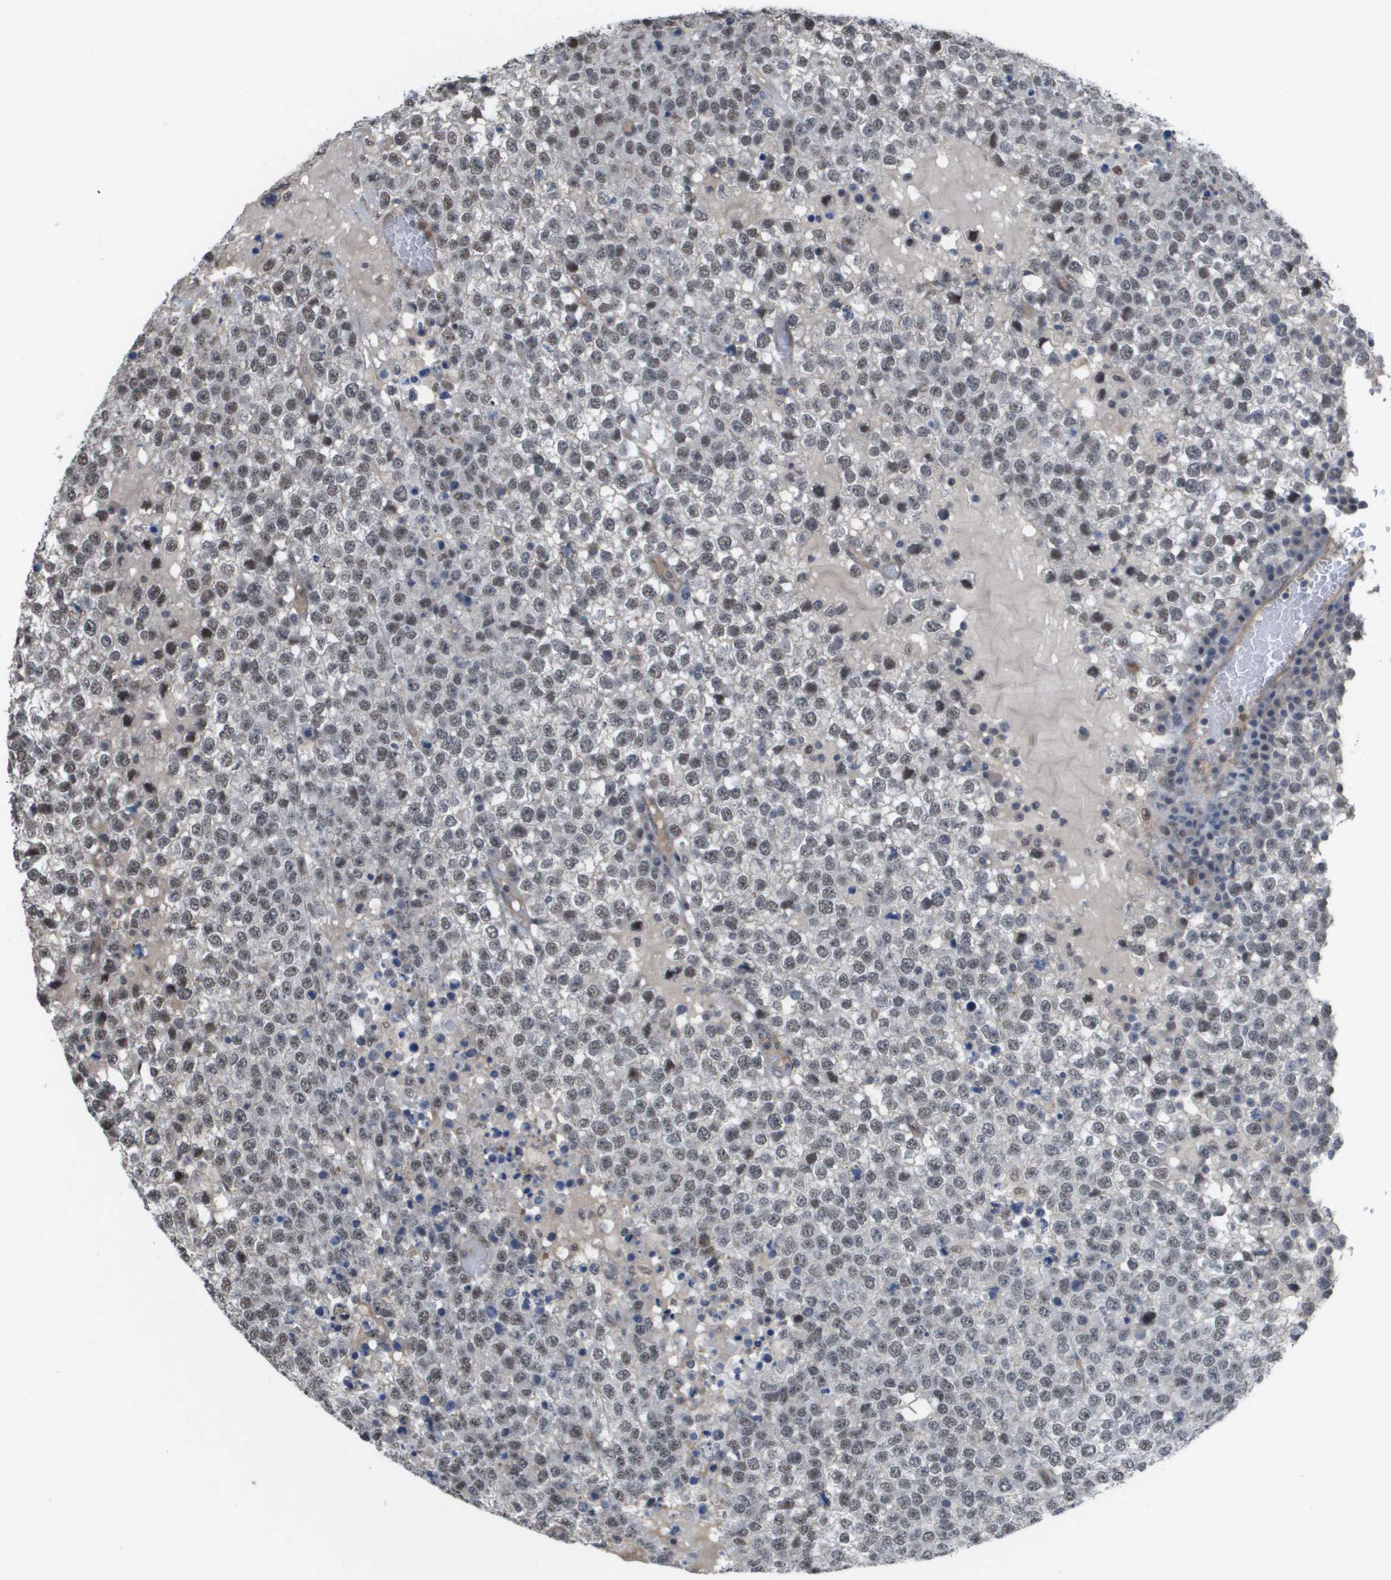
{"staining": {"intensity": "weak", "quantity": "25%-75%", "location": "nuclear"}, "tissue": "testis cancer", "cell_type": "Tumor cells", "image_type": "cancer", "snomed": [{"axis": "morphology", "description": "Seminoma, NOS"}, {"axis": "topography", "description": "Testis"}], "caption": "Testis cancer stained with immunohistochemistry displays weak nuclear staining in about 25%-75% of tumor cells. Using DAB (brown) and hematoxylin (blue) stains, captured at high magnification using brightfield microscopy.", "gene": "RNF112", "patient": {"sex": "male", "age": 65}}